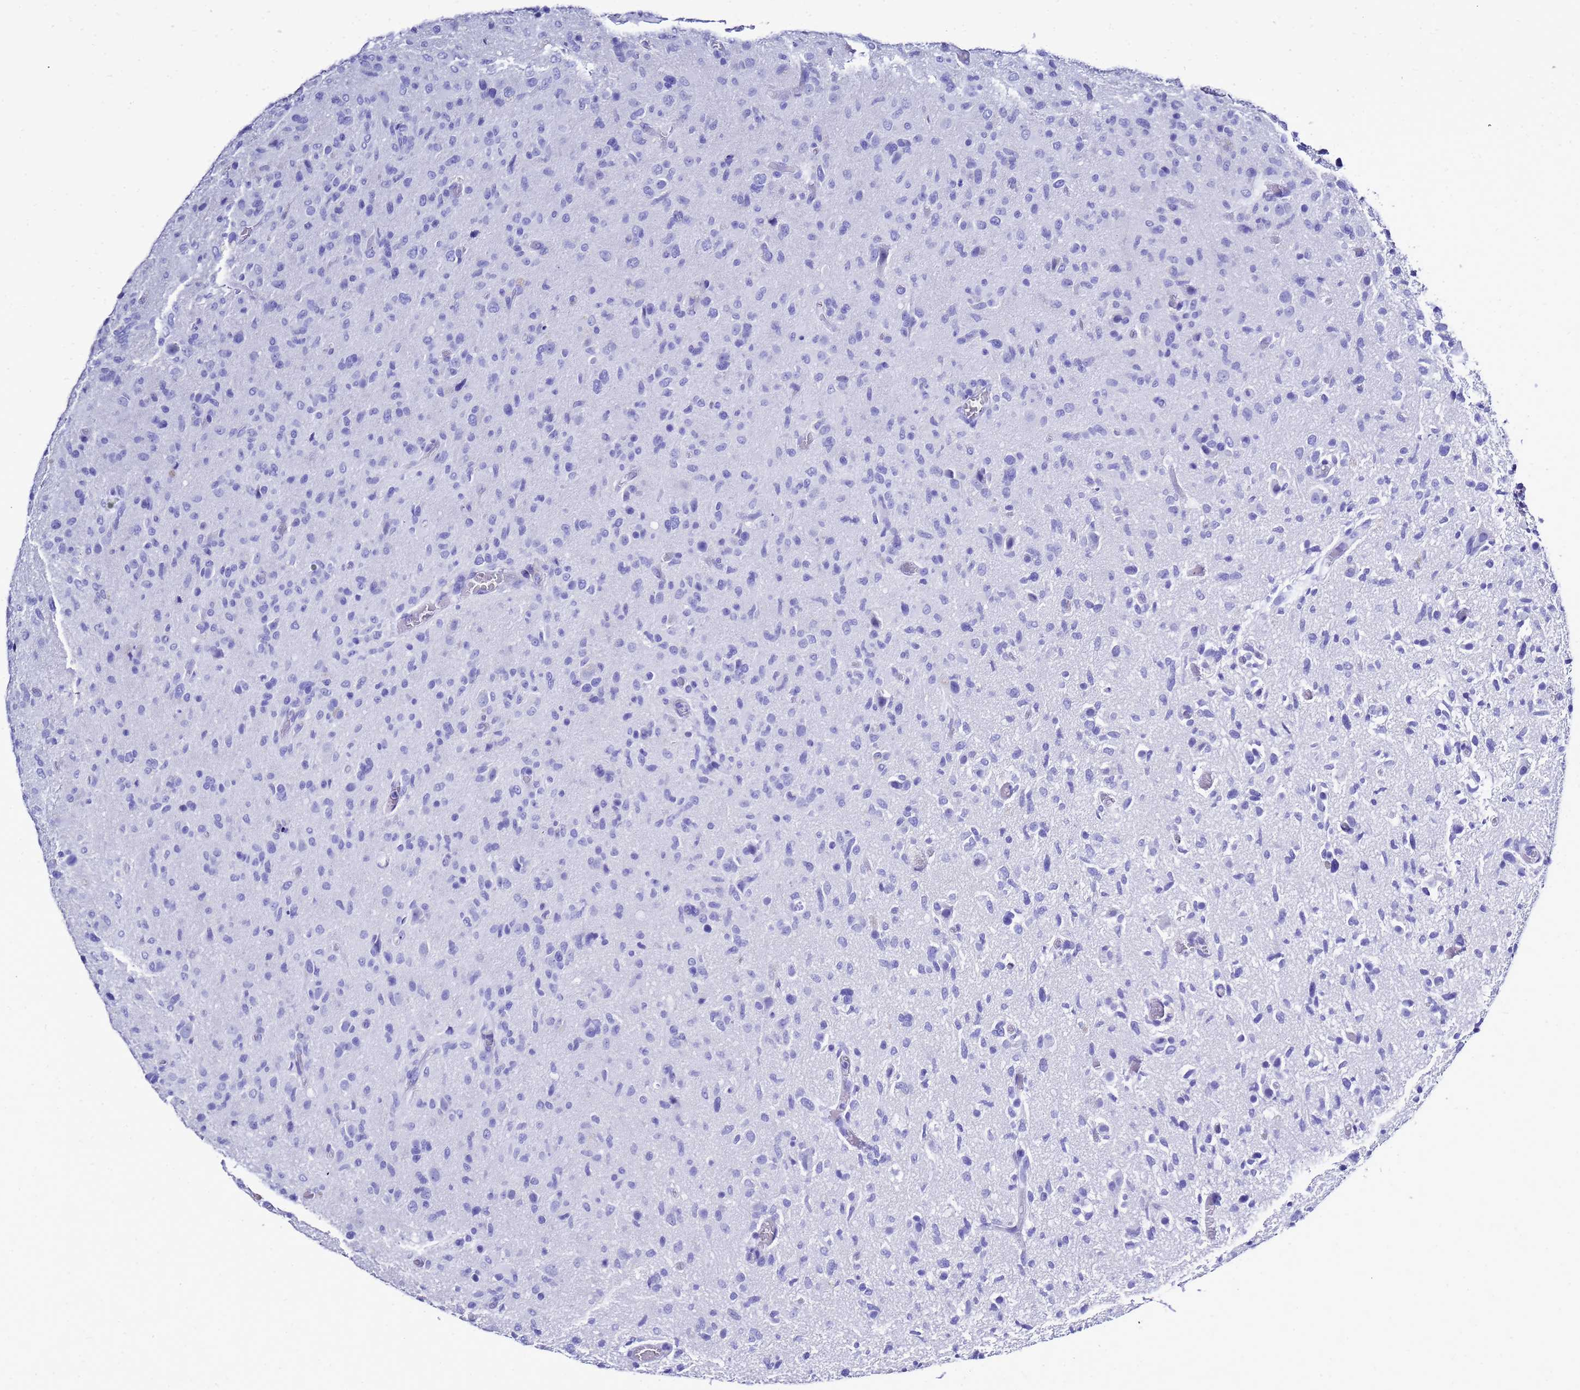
{"staining": {"intensity": "negative", "quantity": "none", "location": "none"}, "tissue": "glioma", "cell_type": "Tumor cells", "image_type": "cancer", "snomed": [{"axis": "morphology", "description": "Glioma, malignant, High grade"}, {"axis": "topography", "description": "Brain"}], "caption": "Immunohistochemical staining of human glioma reveals no significant positivity in tumor cells.", "gene": "LIPF", "patient": {"sex": "female", "age": 57}}